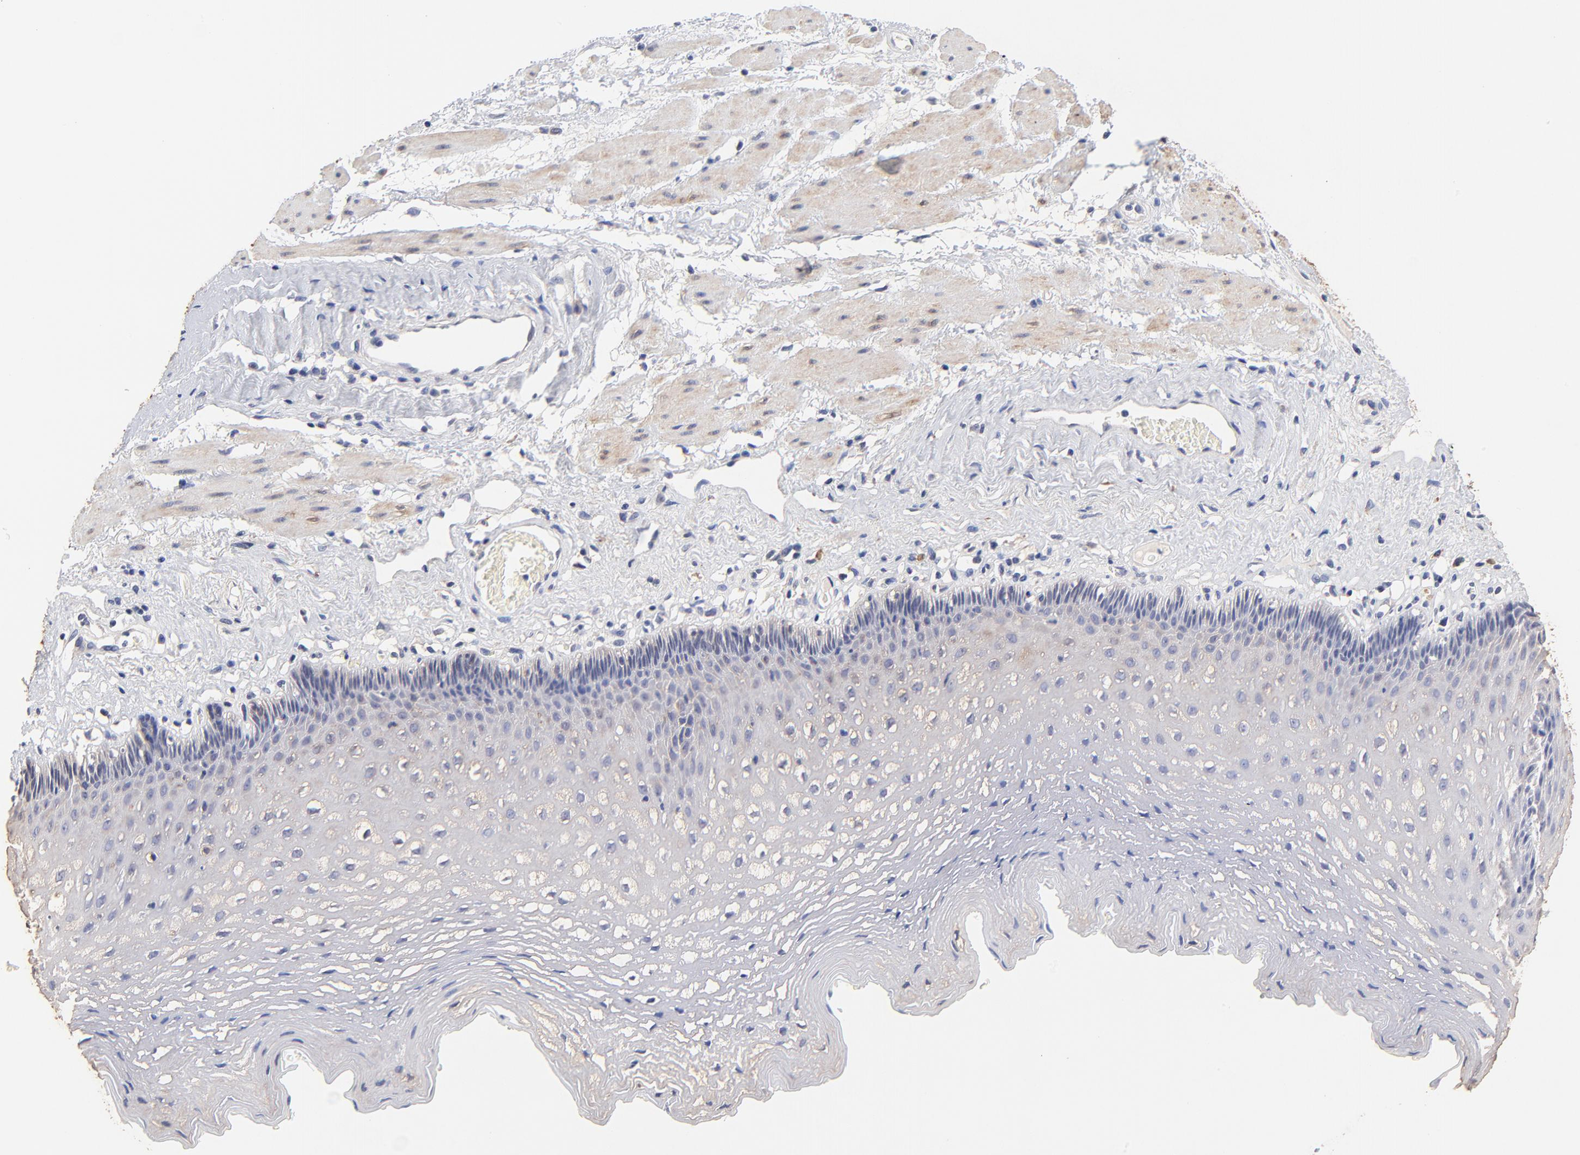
{"staining": {"intensity": "weak", "quantity": "<25%", "location": "cytoplasmic/membranous"}, "tissue": "esophagus", "cell_type": "Squamous epithelial cells", "image_type": "normal", "snomed": [{"axis": "morphology", "description": "Normal tissue, NOS"}, {"axis": "topography", "description": "Esophagus"}], "caption": "Photomicrograph shows no protein expression in squamous epithelial cells of unremarkable esophagus. Brightfield microscopy of IHC stained with DAB (3,3'-diaminobenzidine) (brown) and hematoxylin (blue), captured at high magnification.", "gene": "TWNK", "patient": {"sex": "female", "age": 70}}